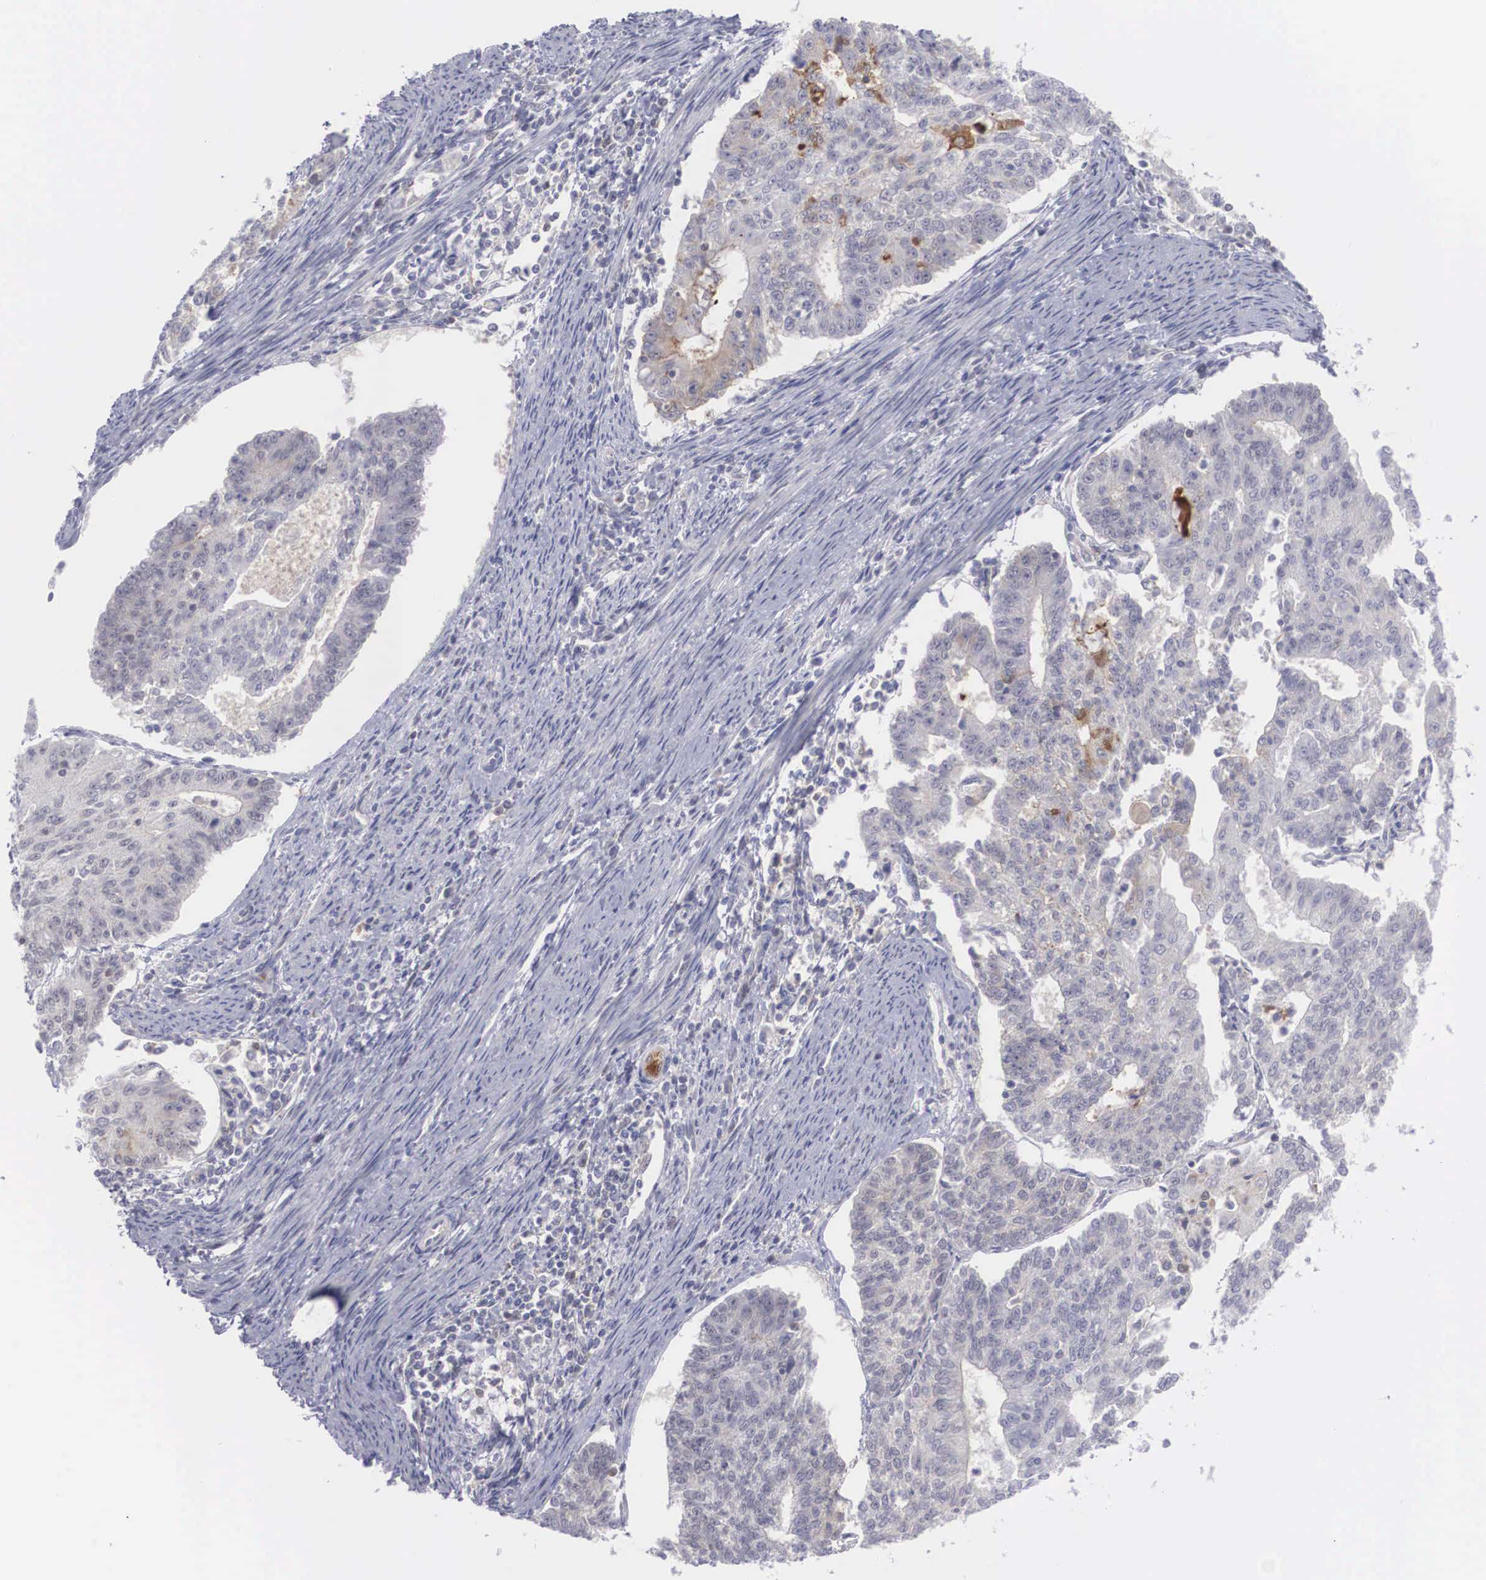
{"staining": {"intensity": "weak", "quantity": "<25%", "location": "cytoplasmic/membranous"}, "tissue": "endometrial cancer", "cell_type": "Tumor cells", "image_type": "cancer", "snomed": [{"axis": "morphology", "description": "Adenocarcinoma, NOS"}, {"axis": "topography", "description": "Endometrium"}], "caption": "Tumor cells are negative for brown protein staining in endometrial cancer.", "gene": "RBPJ", "patient": {"sex": "female", "age": 56}}